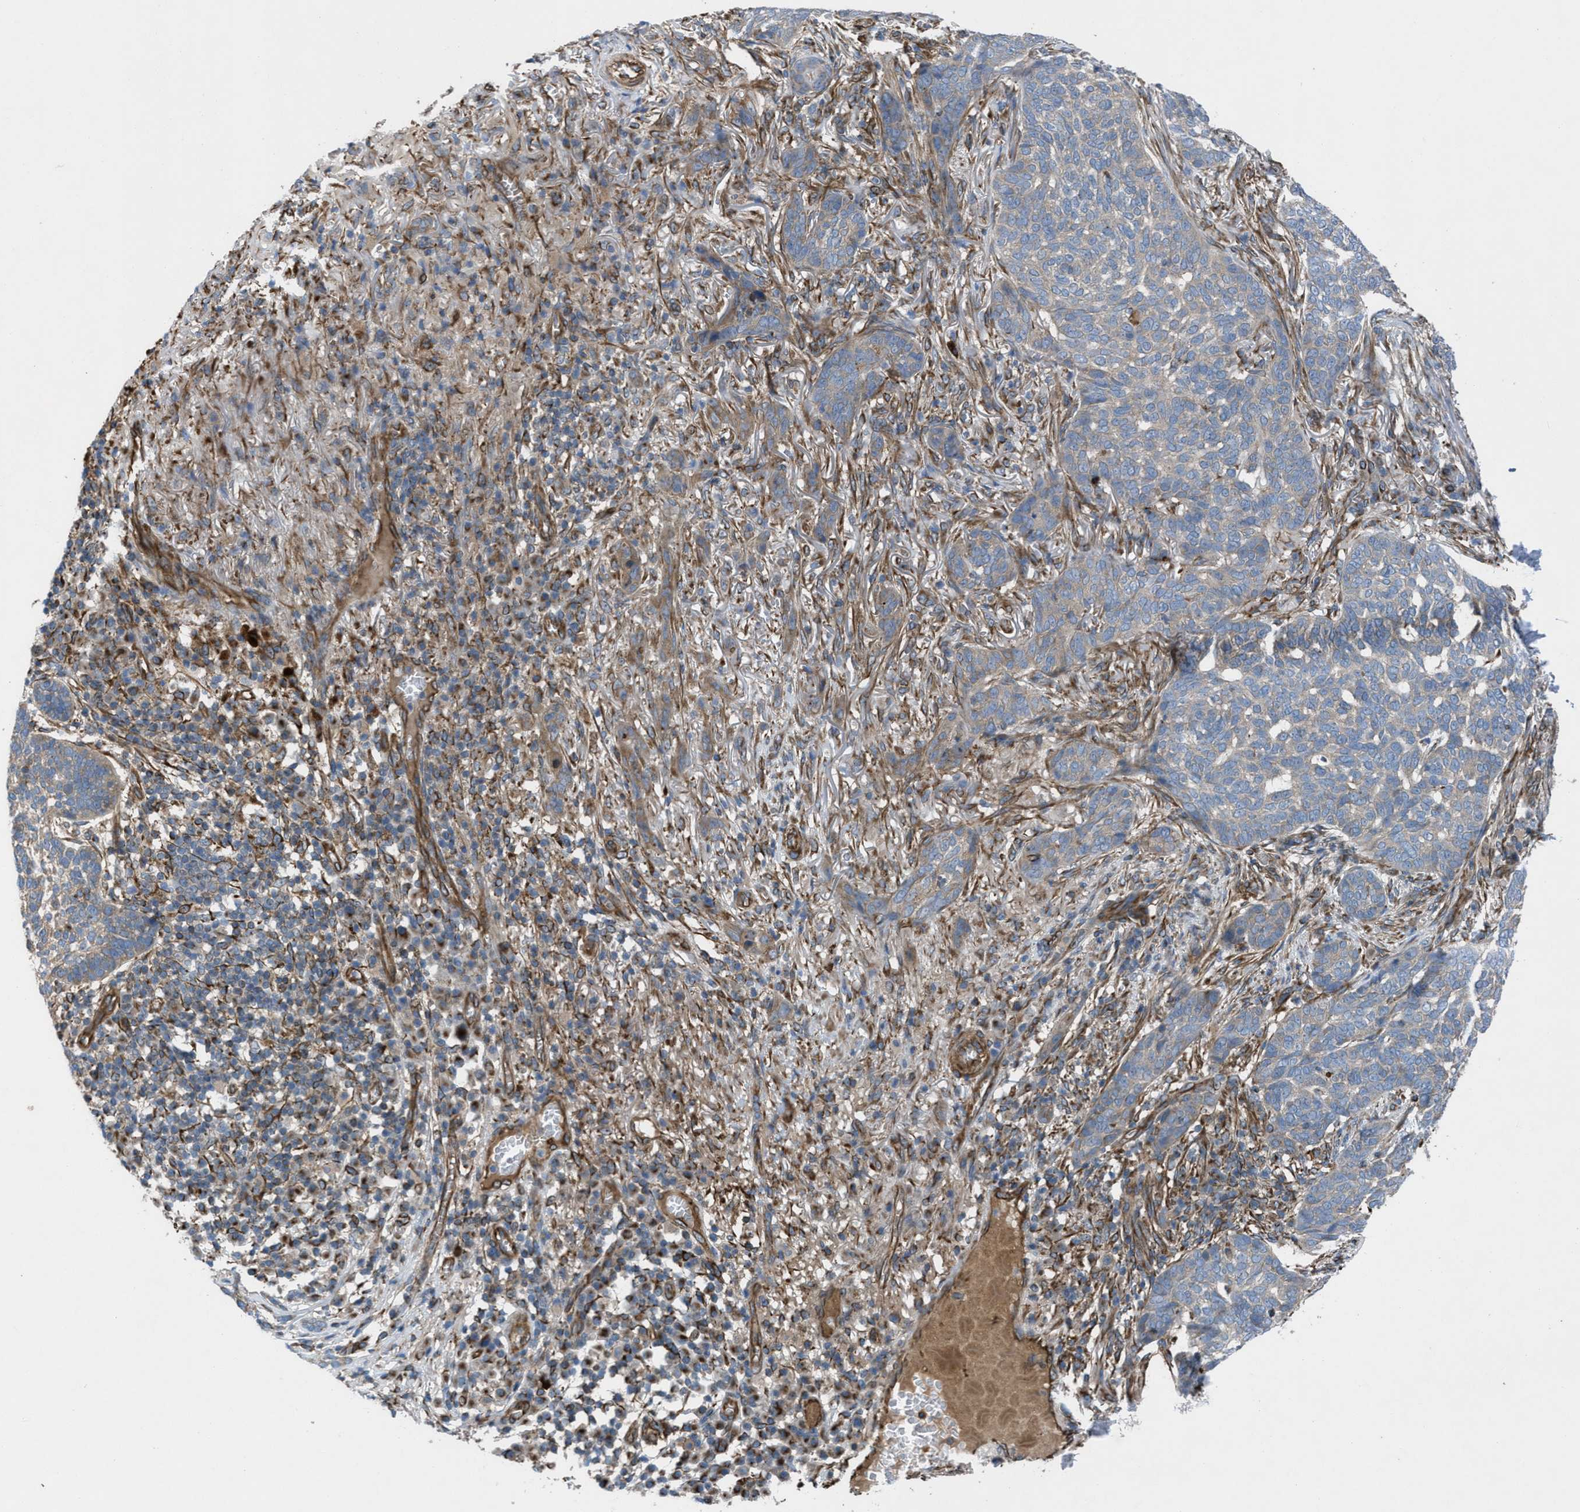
{"staining": {"intensity": "weak", "quantity": "<25%", "location": "cytoplasmic/membranous"}, "tissue": "skin cancer", "cell_type": "Tumor cells", "image_type": "cancer", "snomed": [{"axis": "morphology", "description": "Basal cell carcinoma"}, {"axis": "topography", "description": "Skin"}], "caption": "An IHC photomicrograph of skin basal cell carcinoma is shown. There is no staining in tumor cells of skin basal cell carcinoma.", "gene": "SLC6A9", "patient": {"sex": "male", "age": 85}}